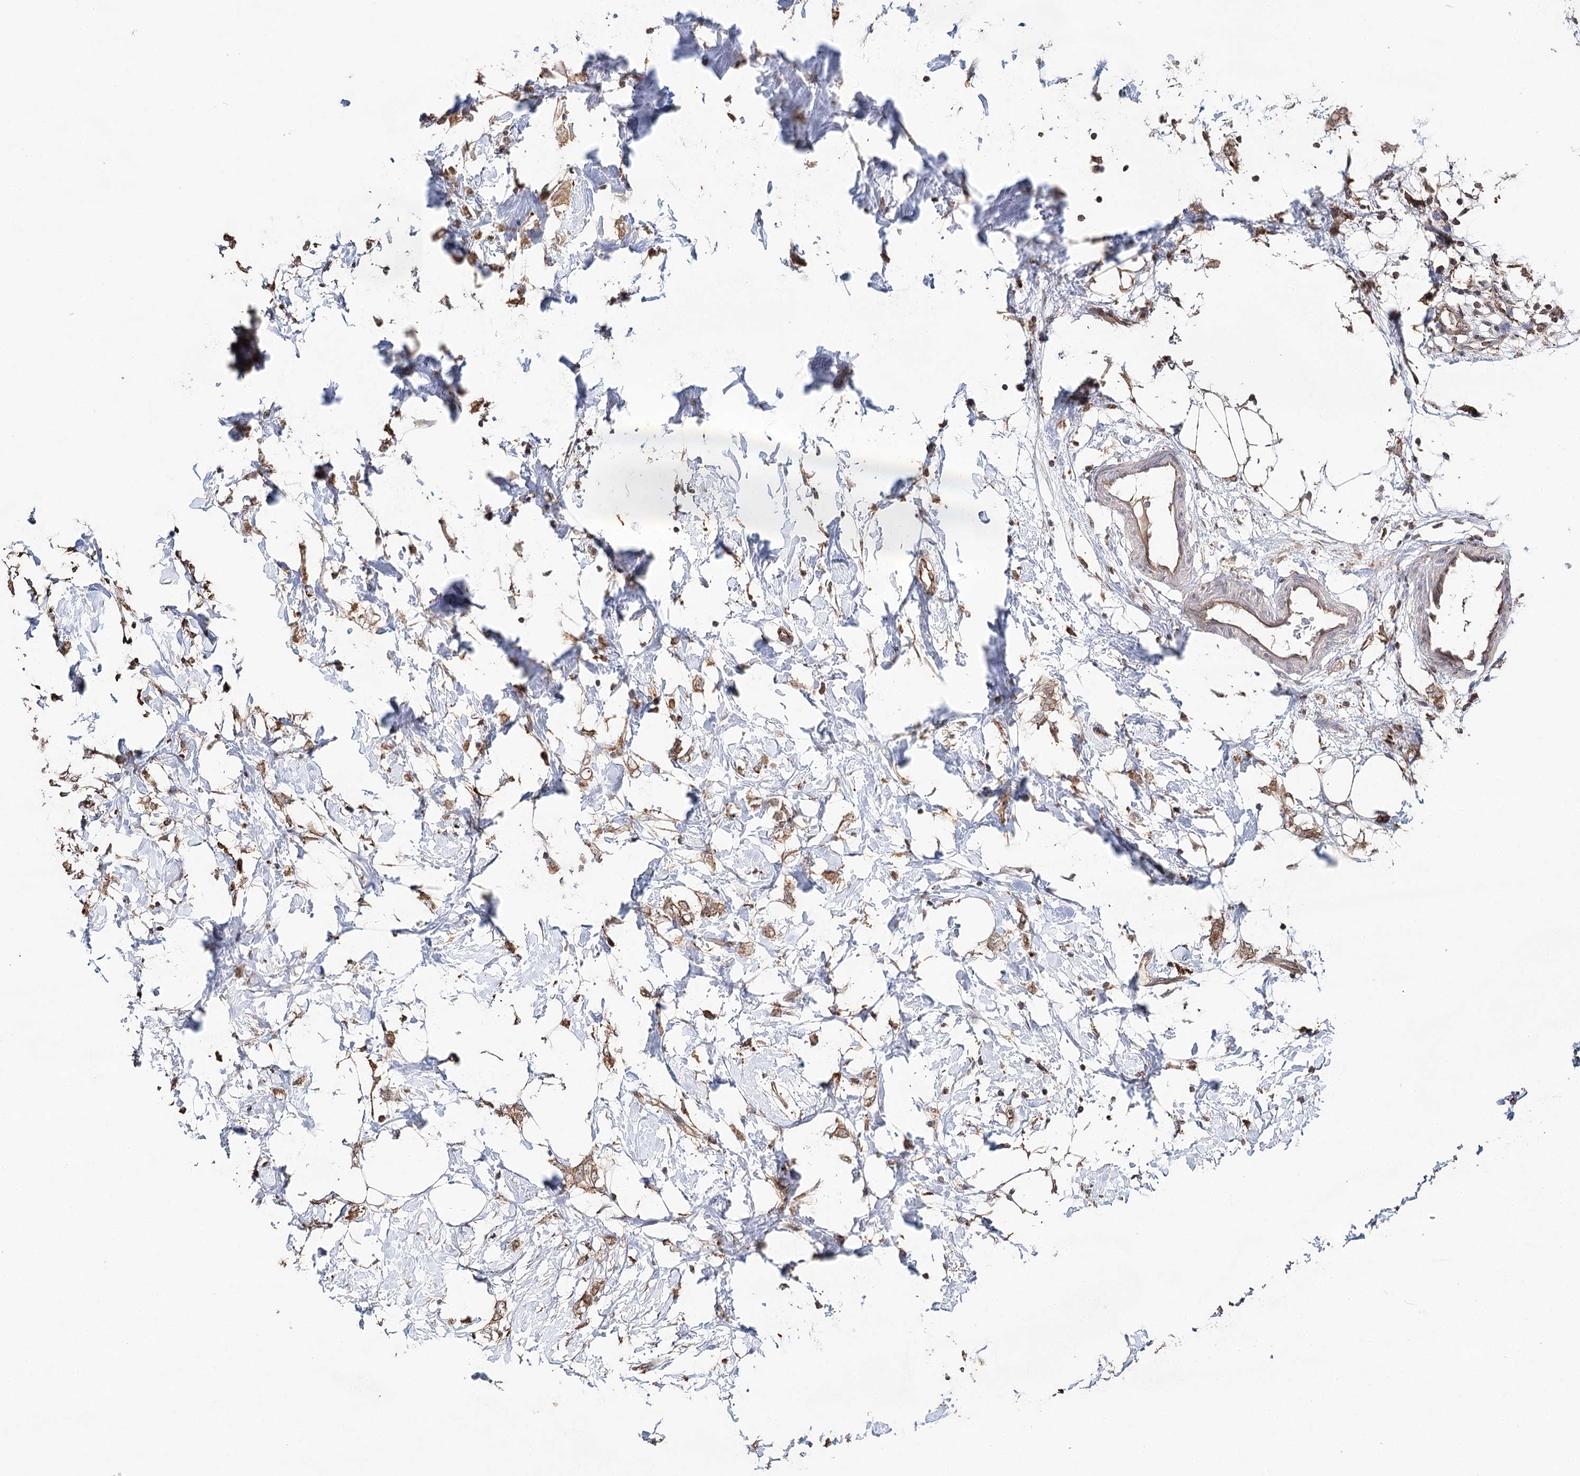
{"staining": {"intensity": "moderate", "quantity": ">75%", "location": "cytoplasmic/membranous"}, "tissue": "breast cancer", "cell_type": "Tumor cells", "image_type": "cancer", "snomed": [{"axis": "morphology", "description": "Normal tissue, NOS"}, {"axis": "morphology", "description": "Lobular carcinoma"}, {"axis": "topography", "description": "Breast"}], "caption": "The photomicrograph demonstrates a brown stain indicating the presence of a protein in the cytoplasmic/membranous of tumor cells in breast cancer.", "gene": "DMXL1", "patient": {"sex": "female", "age": 47}}